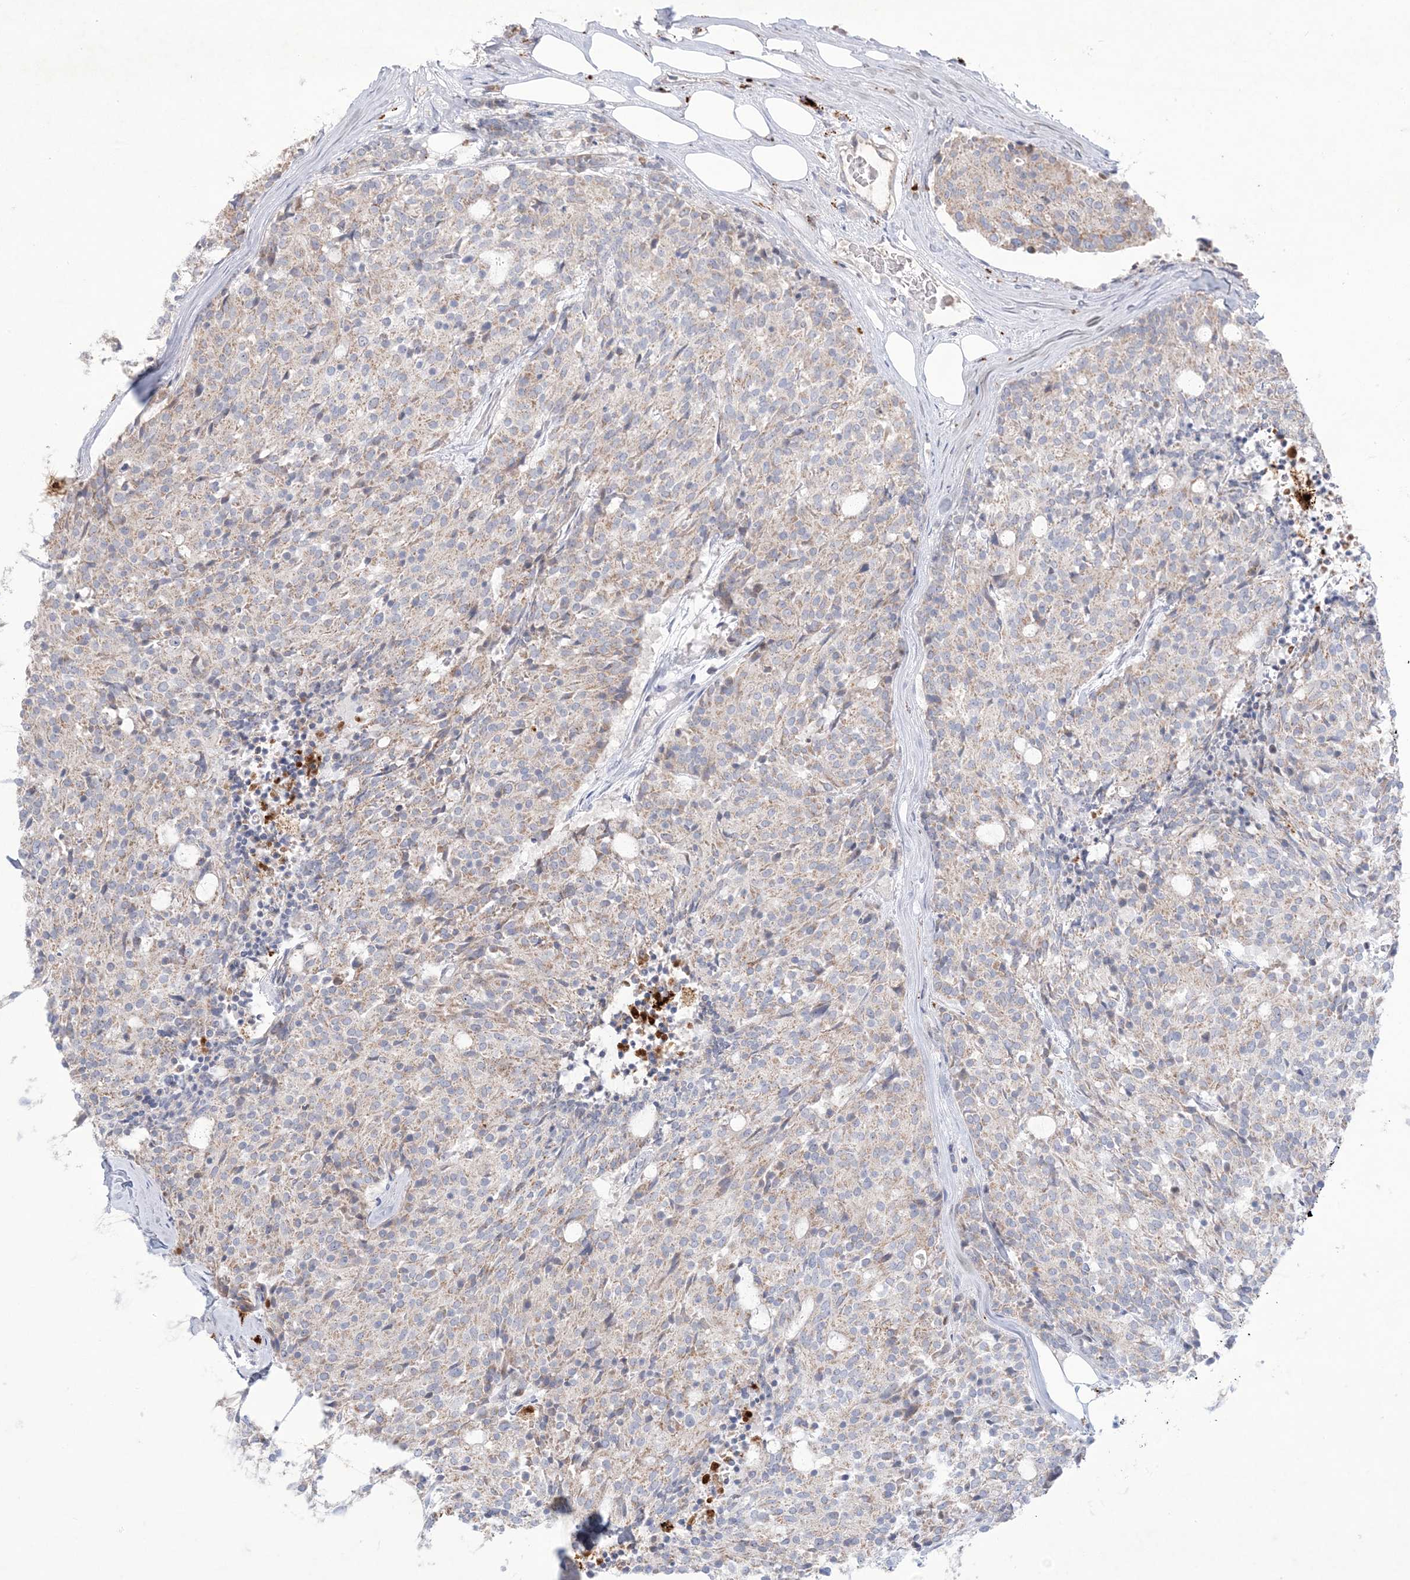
{"staining": {"intensity": "weak", "quantity": ">75%", "location": "cytoplasmic/membranous"}, "tissue": "carcinoid", "cell_type": "Tumor cells", "image_type": "cancer", "snomed": [{"axis": "morphology", "description": "Carcinoid, malignant, NOS"}, {"axis": "topography", "description": "Pancreas"}], "caption": "Brown immunohistochemical staining in human carcinoid (malignant) reveals weak cytoplasmic/membranous staining in about >75% of tumor cells.", "gene": "KCTD6", "patient": {"sex": "female", "age": 54}}